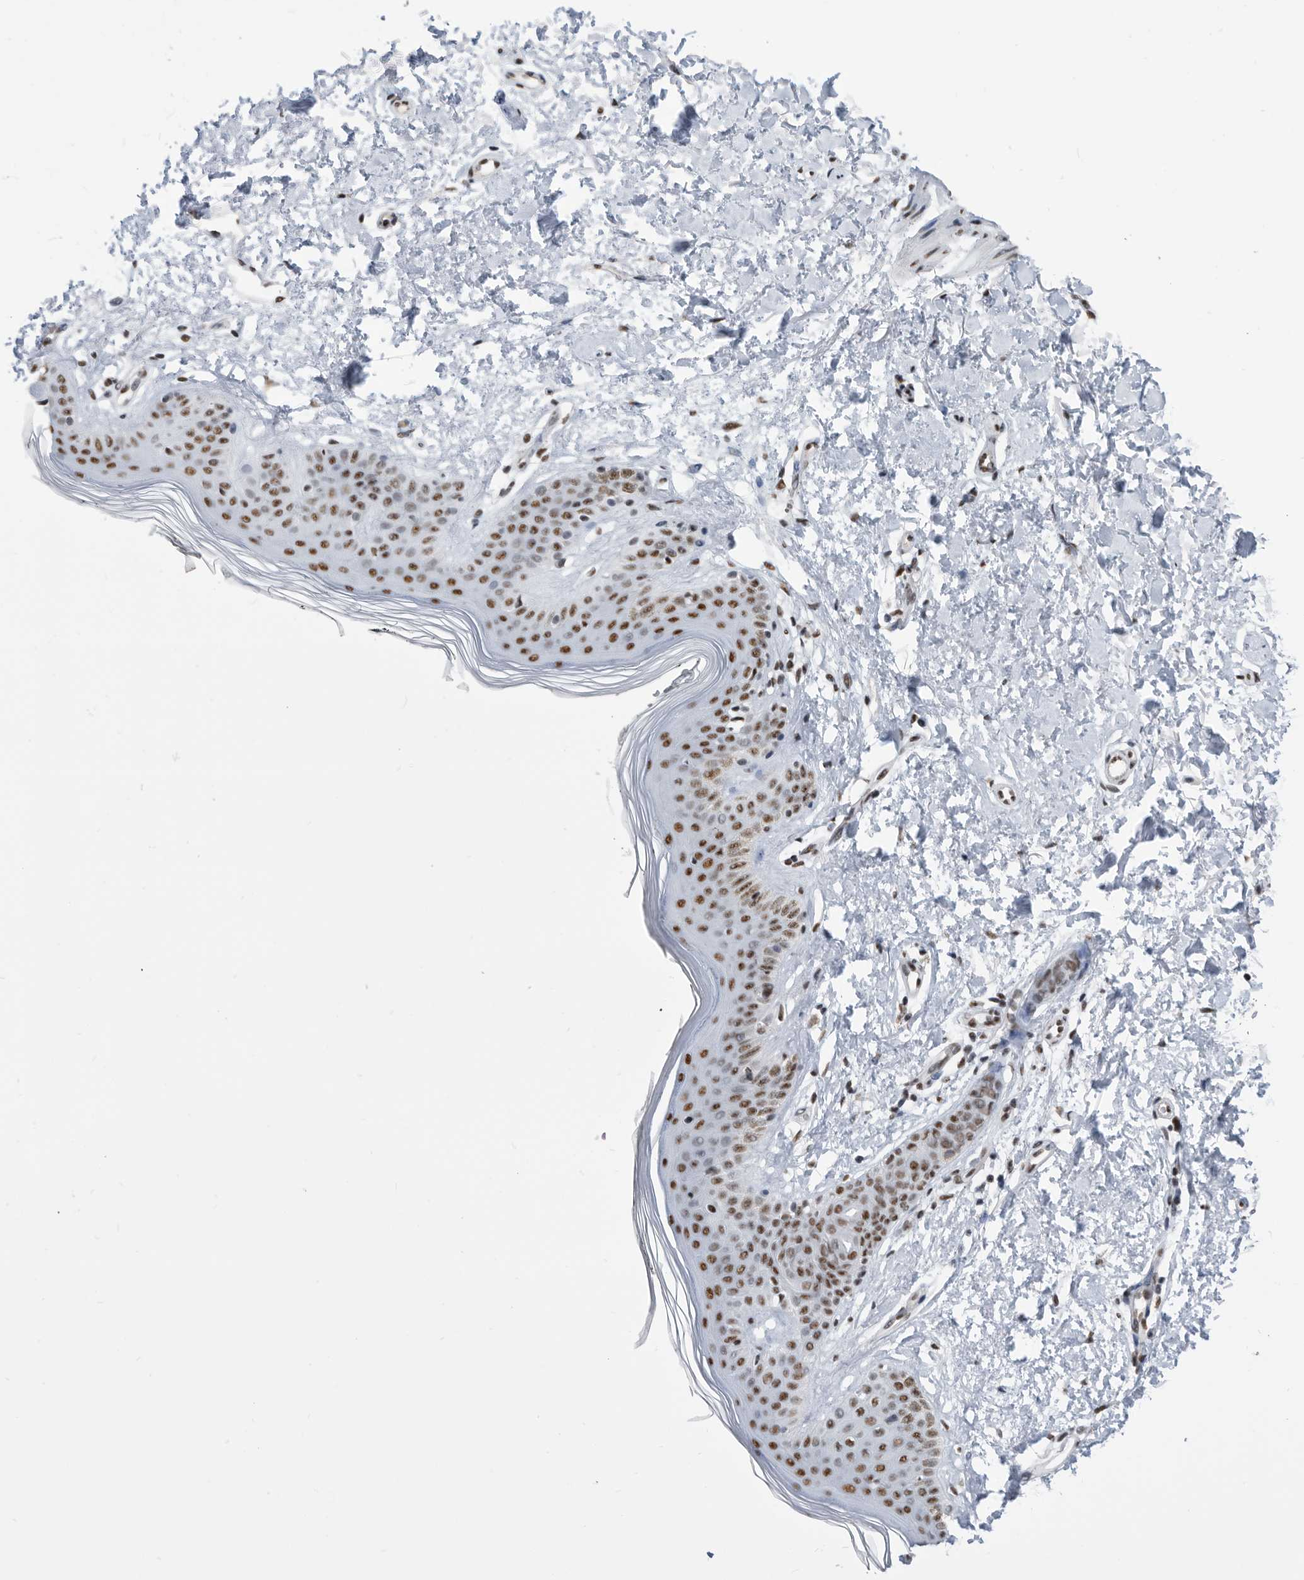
{"staining": {"intensity": "moderate", "quantity": ">75%", "location": "nuclear"}, "tissue": "skin", "cell_type": "Fibroblasts", "image_type": "normal", "snomed": [{"axis": "morphology", "description": "Normal tissue, NOS"}, {"axis": "topography", "description": "Skin"}], "caption": "Immunohistochemistry (IHC) (DAB (3,3'-diaminobenzidine)) staining of unremarkable human skin demonstrates moderate nuclear protein staining in approximately >75% of fibroblasts.", "gene": "SF3A1", "patient": {"sex": "female", "age": 64}}